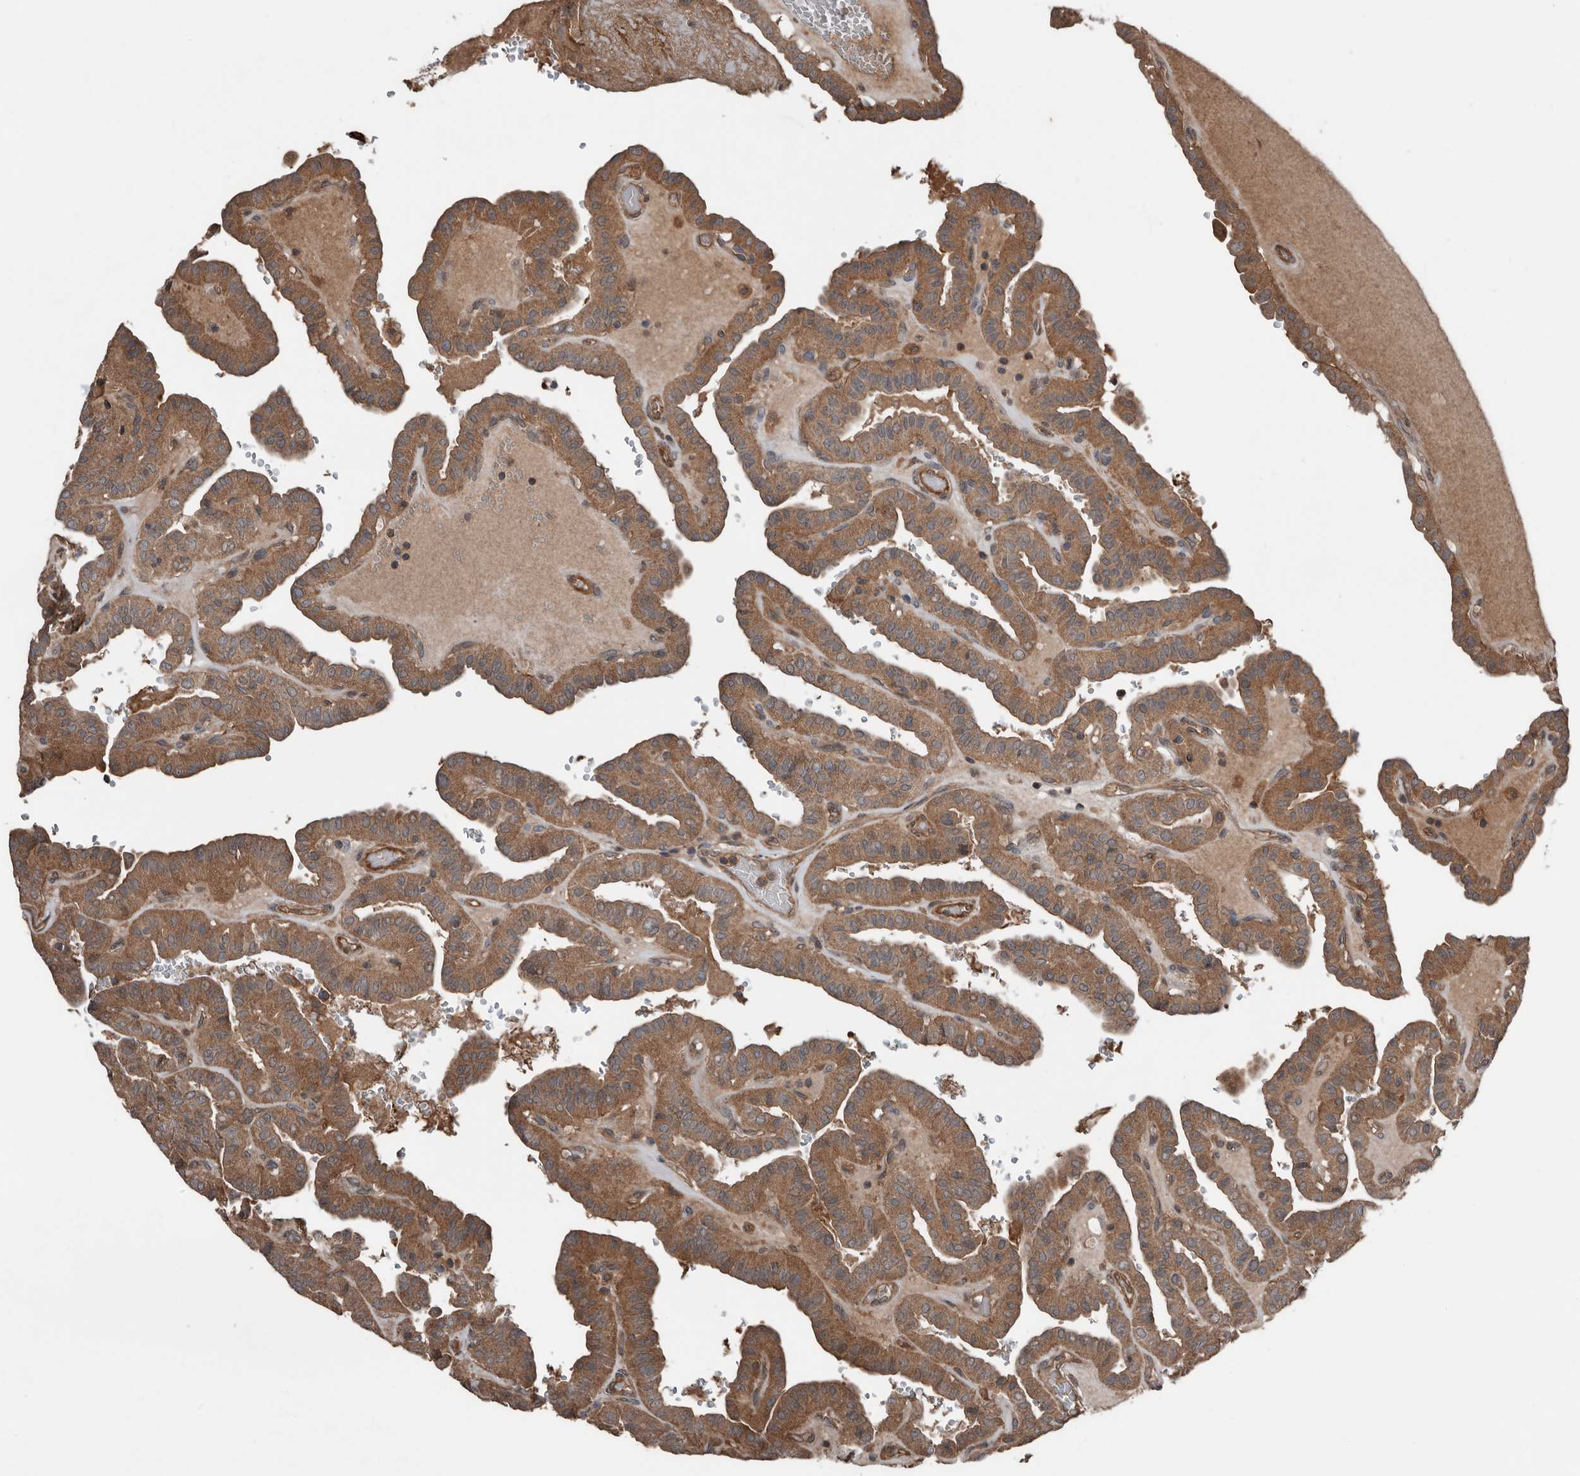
{"staining": {"intensity": "moderate", "quantity": ">75%", "location": "cytoplasmic/membranous"}, "tissue": "thyroid cancer", "cell_type": "Tumor cells", "image_type": "cancer", "snomed": [{"axis": "morphology", "description": "Papillary adenocarcinoma, NOS"}, {"axis": "topography", "description": "Thyroid gland"}], "caption": "About >75% of tumor cells in human thyroid cancer display moderate cytoplasmic/membranous protein staining as visualized by brown immunohistochemical staining.", "gene": "DNAJB4", "patient": {"sex": "male", "age": 77}}